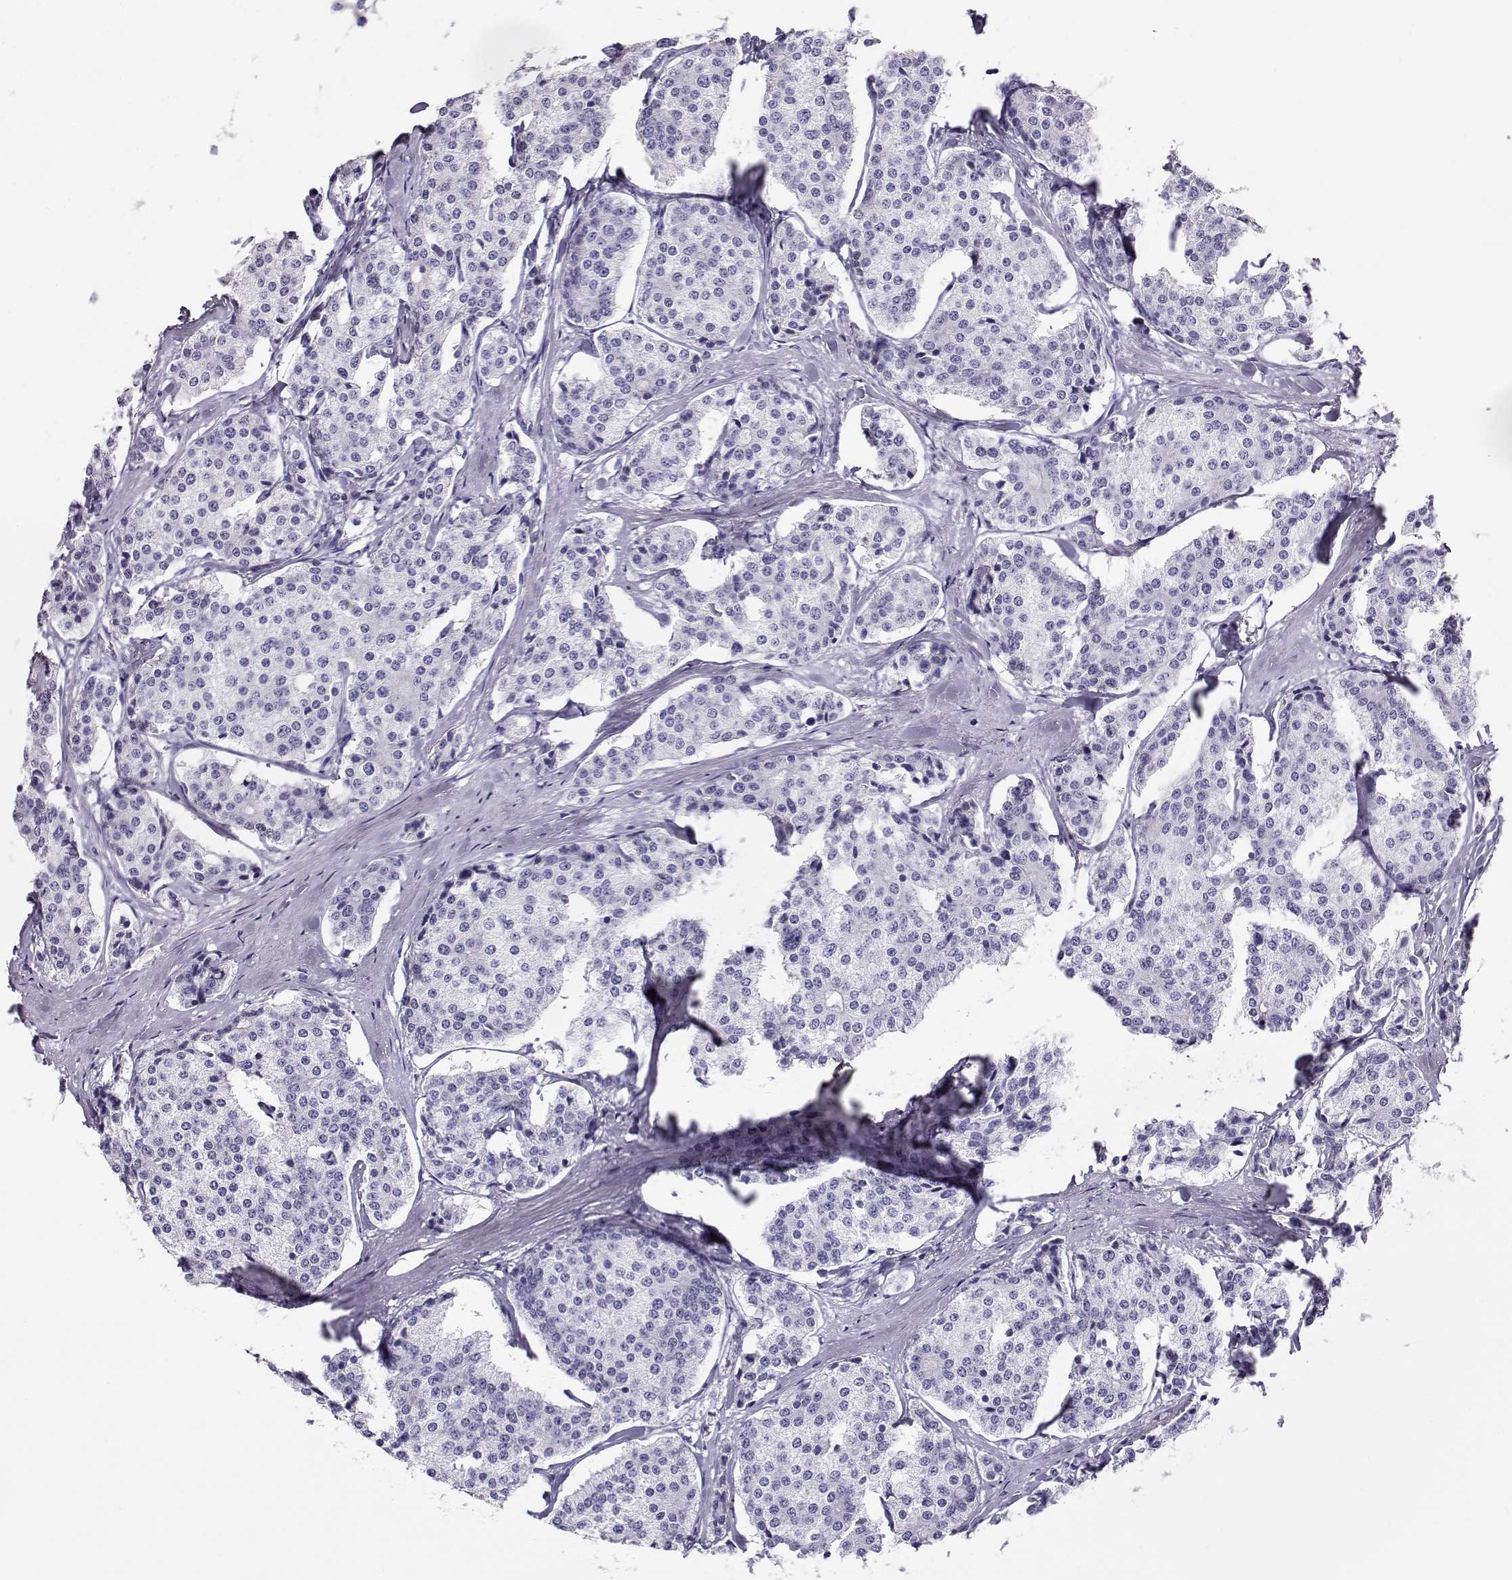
{"staining": {"intensity": "negative", "quantity": "none", "location": "none"}, "tissue": "carcinoid", "cell_type": "Tumor cells", "image_type": "cancer", "snomed": [{"axis": "morphology", "description": "Carcinoid, malignant, NOS"}, {"axis": "topography", "description": "Small intestine"}], "caption": "Histopathology image shows no significant protein positivity in tumor cells of carcinoid.", "gene": "CRX", "patient": {"sex": "female", "age": 65}}